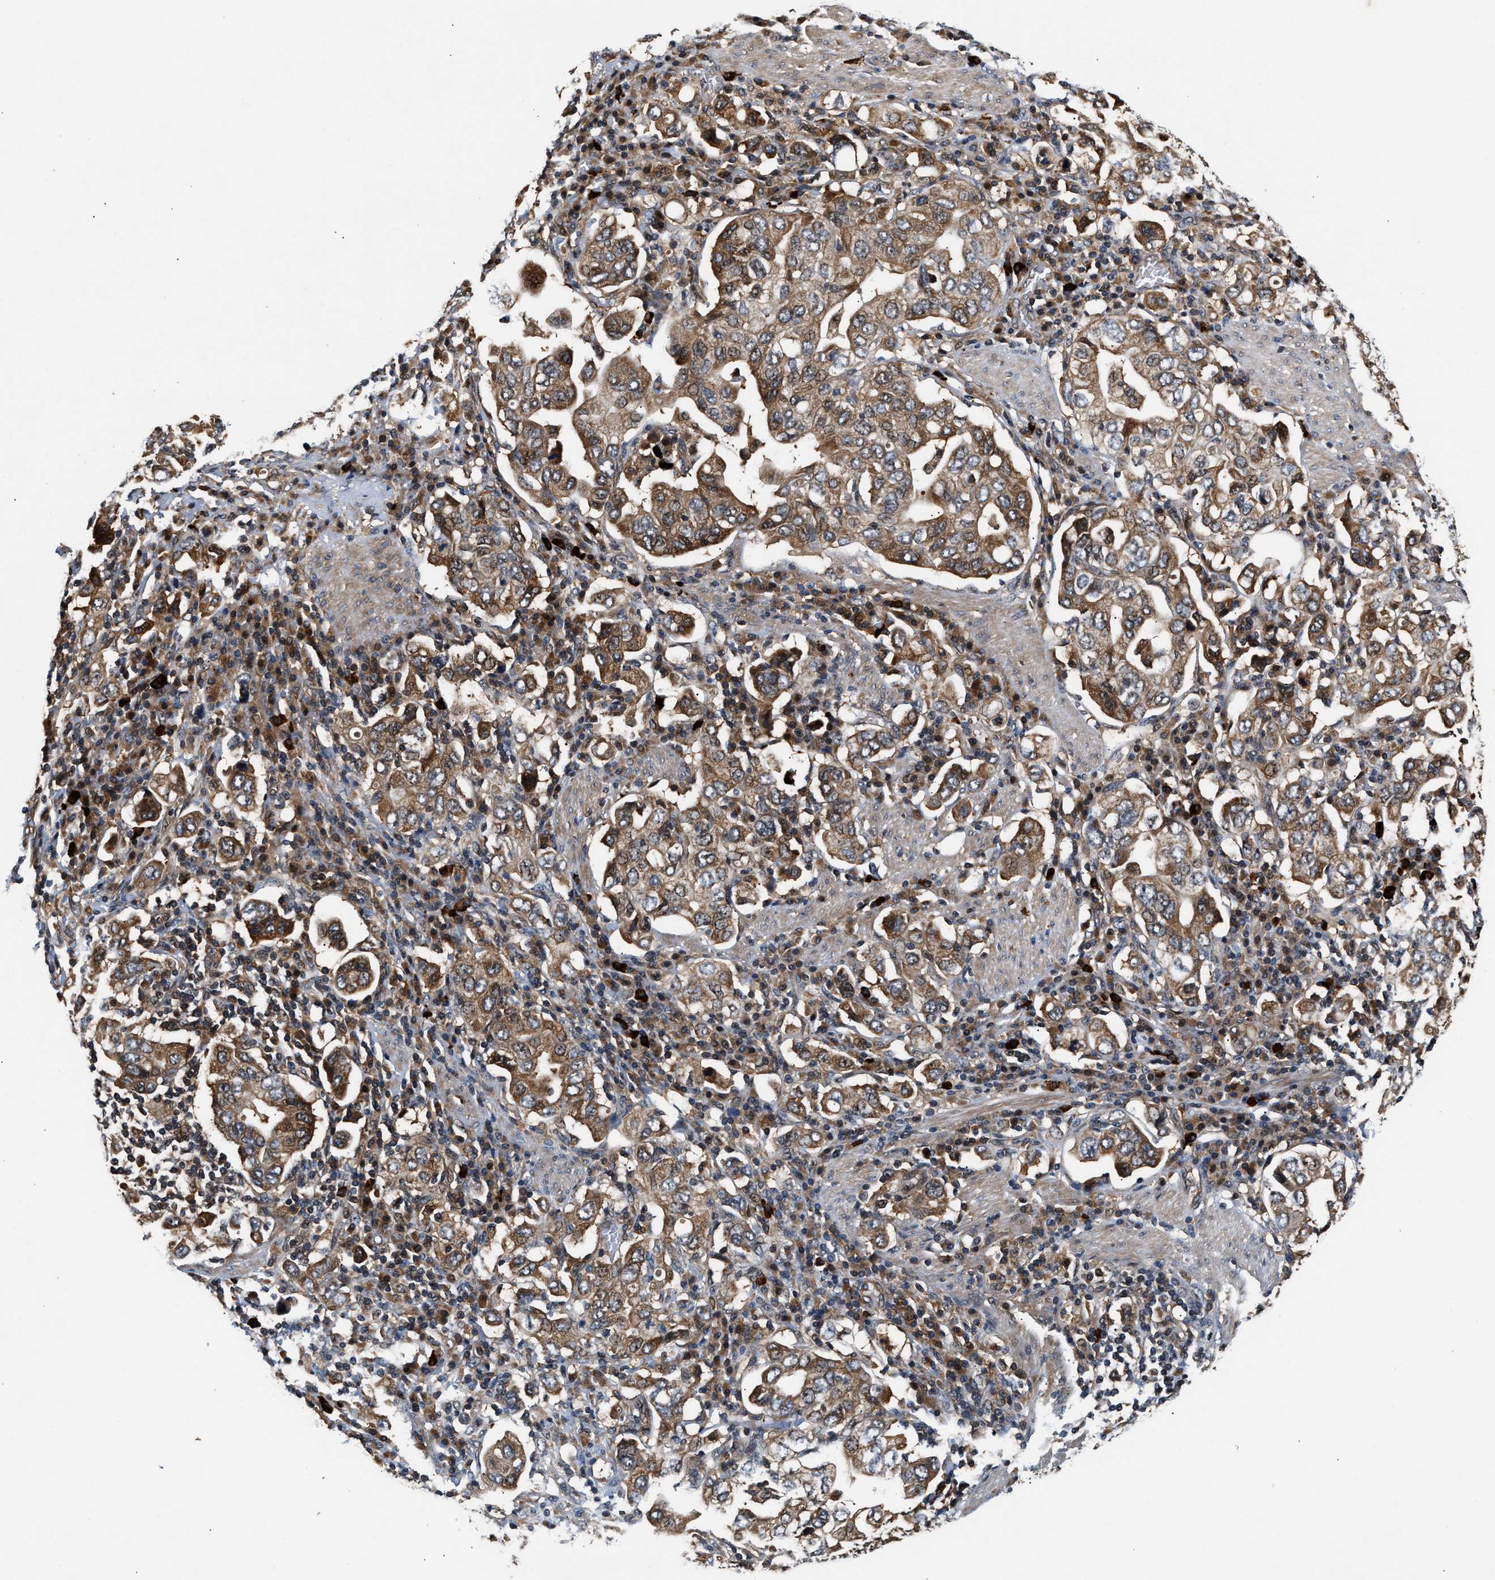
{"staining": {"intensity": "moderate", "quantity": ">75%", "location": "cytoplasmic/membranous"}, "tissue": "stomach cancer", "cell_type": "Tumor cells", "image_type": "cancer", "snomed": [{"axis": "morphology", "description": "Adenocarcinoma, NOS"}, {"axis": "topography", "description": "Stomach, upper"}], "caption": "High-magnification brightfield microscopy of adenocarcinoma (stomach) stained with DAB (brown) and counterstained with hematoxylin (blue). tumor cells exhibit moderate cytoplasmic/membranous staining is identified in about>75% of cells.", "gene": "TUT7", "patient": {"sex": "male", "age": 62}}